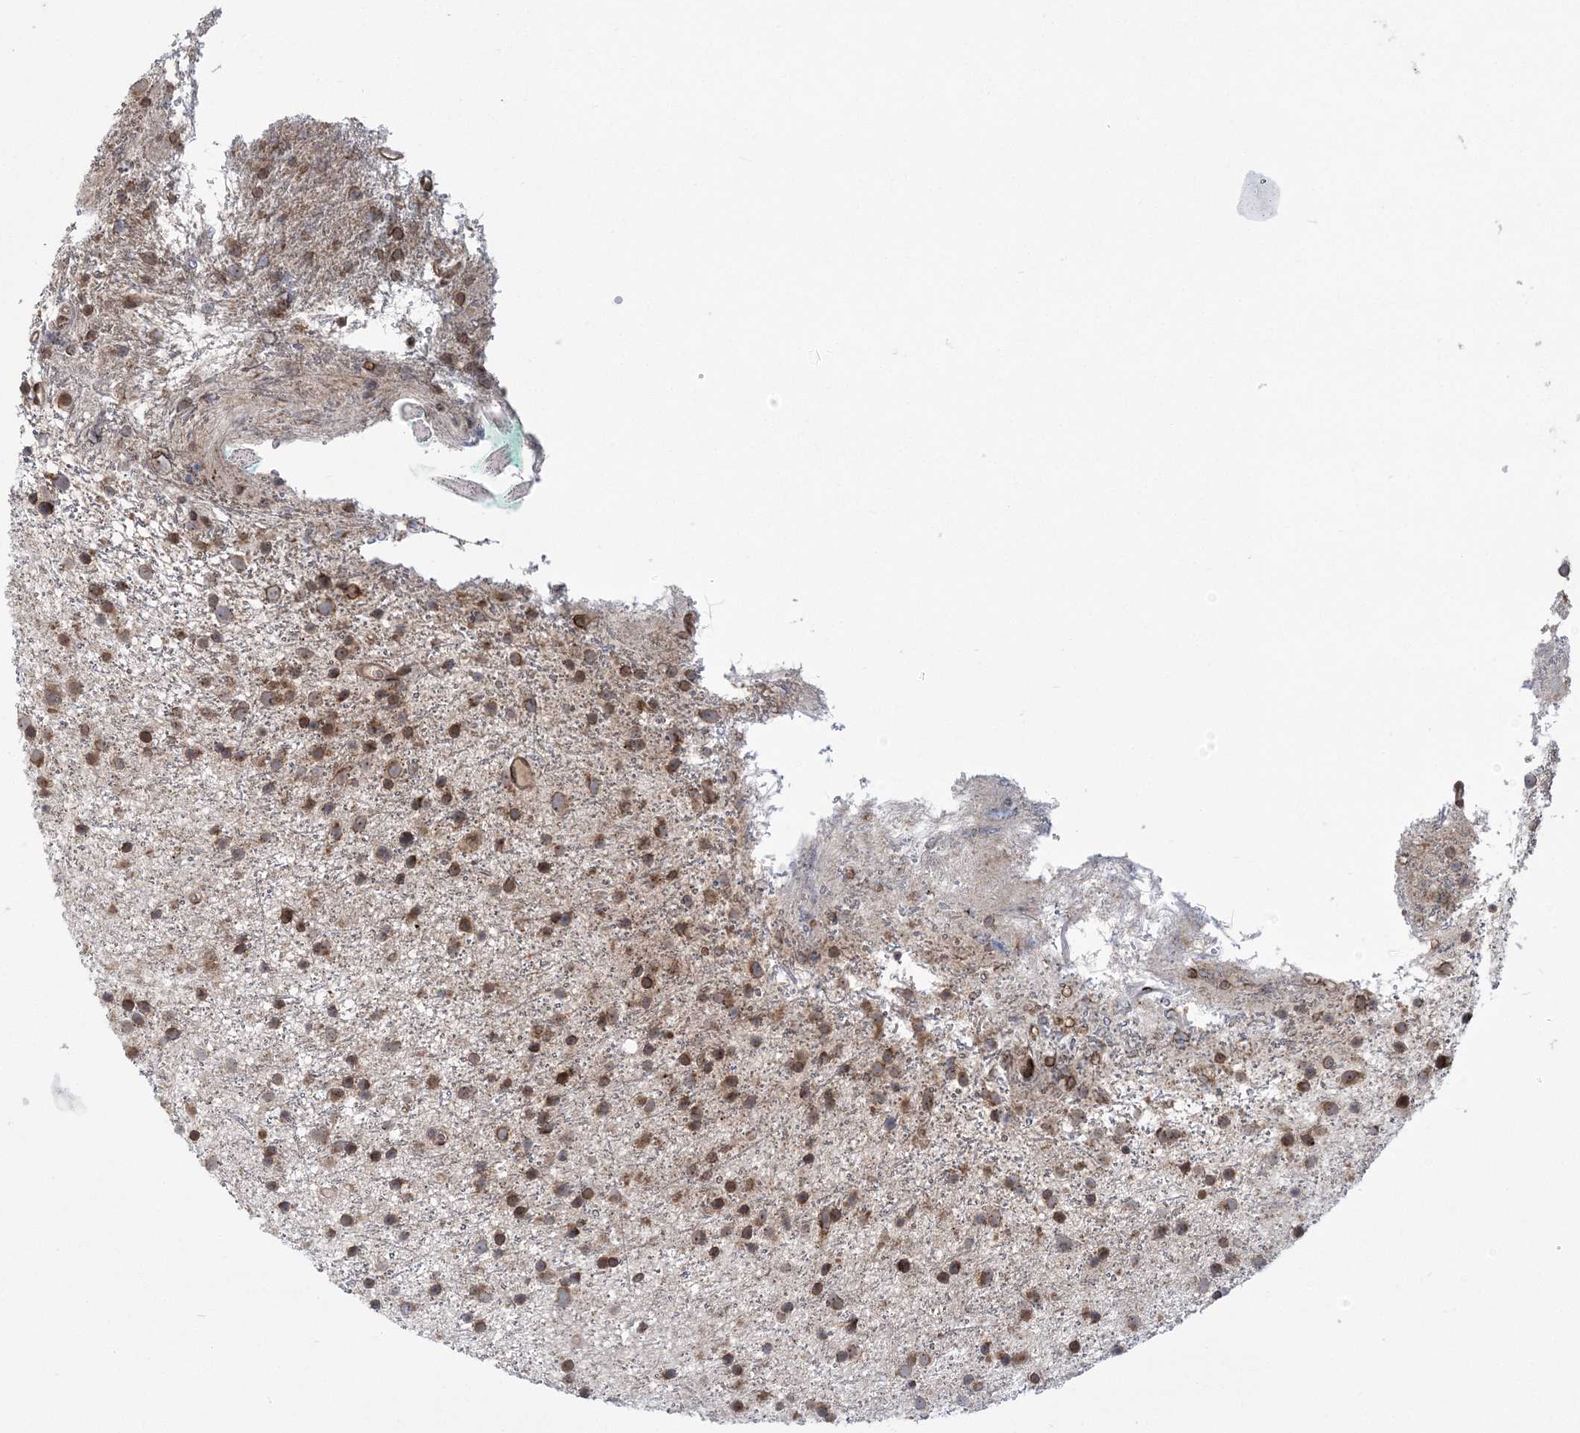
{"staining": {"intensity": "weak", "quantity": "25%-75%", "location": "cytoplasmic/membranous,nuclear"}, "tissue": "glioma", "cell_type": "Tumor cells", "image_type": "cancer", "snomed": [{"axis": "morphology", "description": "Glioma, malignant, Low grade"}, {"axis": "topography", "description": "Cerebral cortex"}], "caption": "High-magnification brightfield microscopy of malignant low-grade glioma stained with DAB (brown) and counterstained with hematoxylin (blue). tumor cells exhibit weak cytoplasmic/membranous and nuclear expression is identified in approximately25%-75% of cells.", "gene": "DNAJC27", "patient": {"sex": "female", "age": 39}}